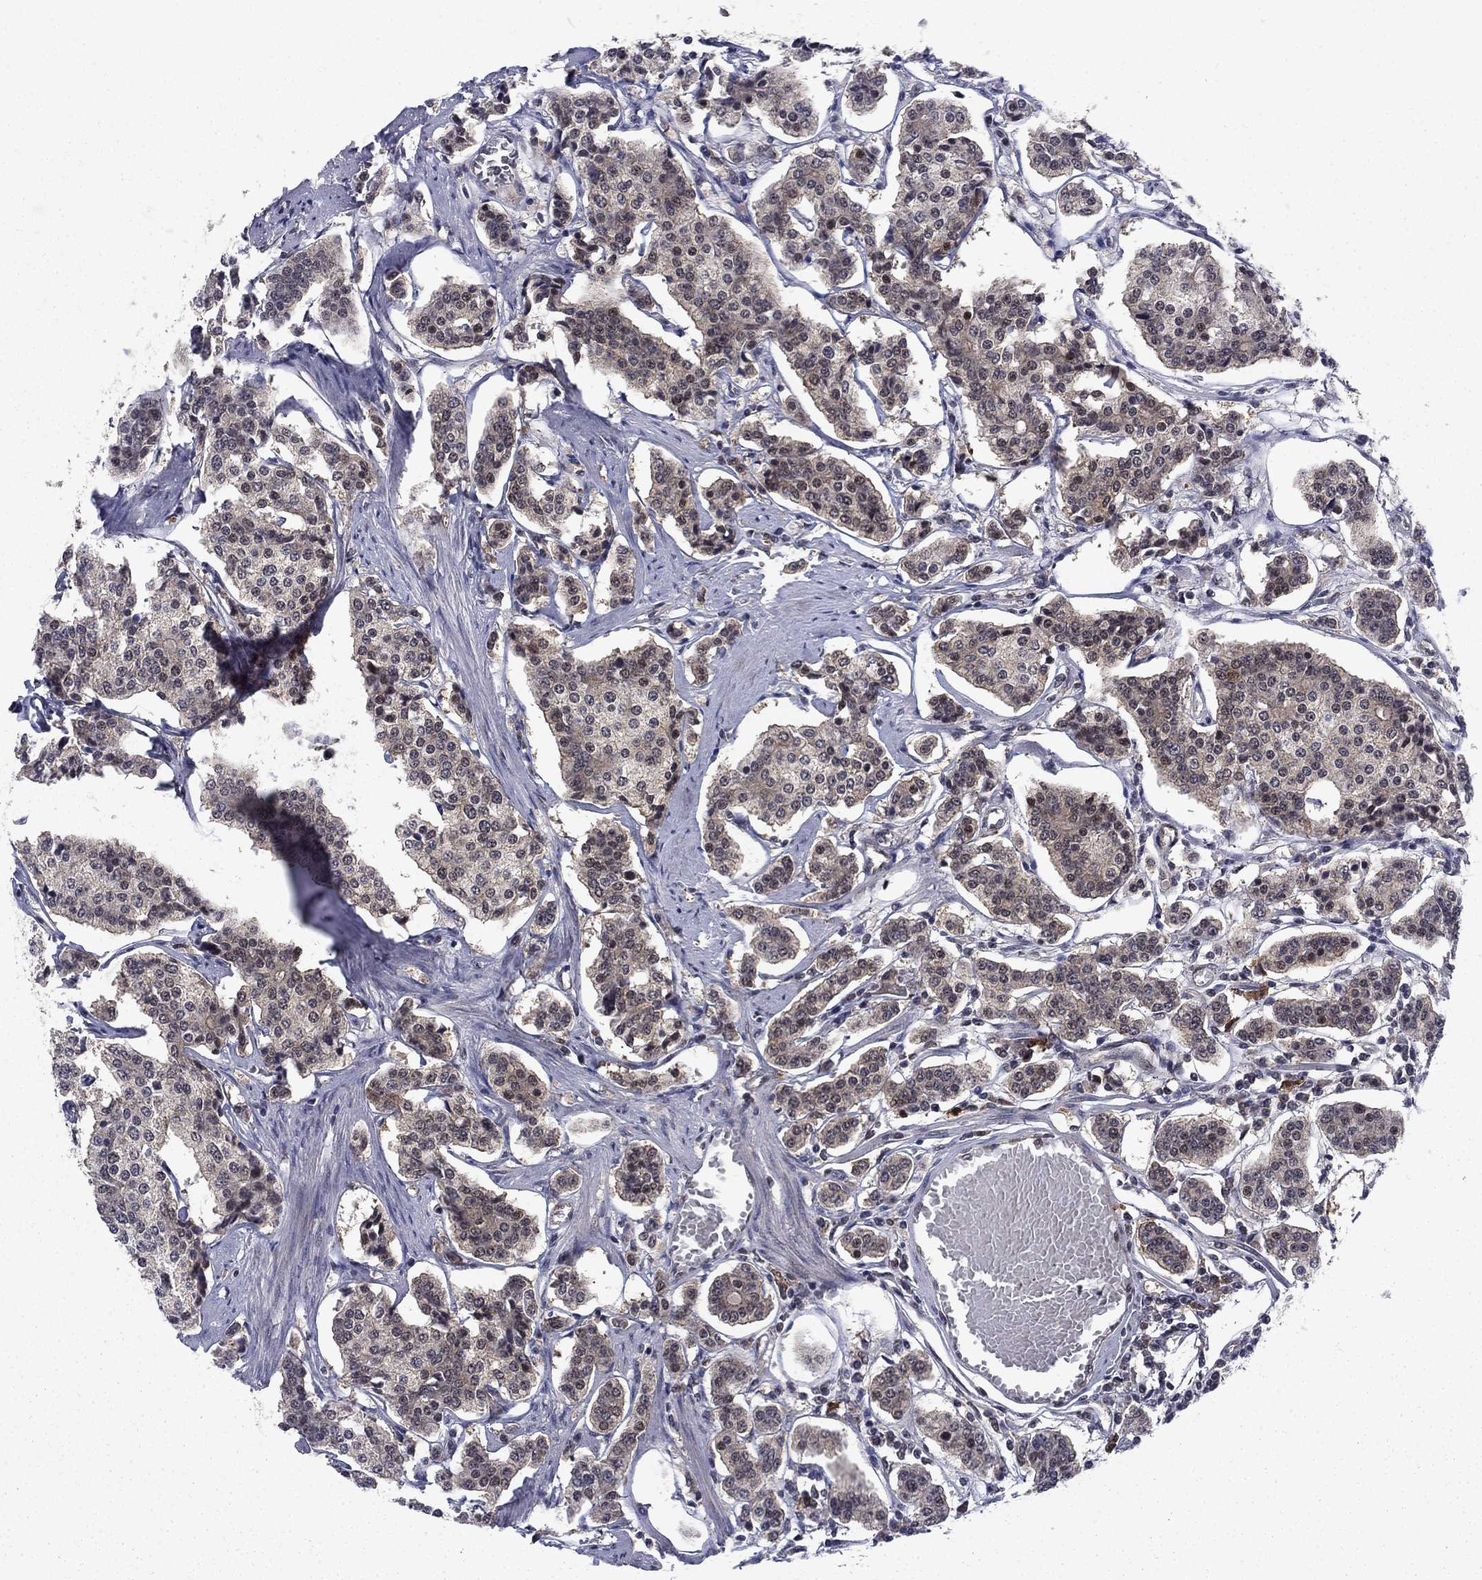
{"staining": {"intensity": "weak", "quantity": "25%-75%", "location": "cytoplasmic/membranous"}, "tissue": "carcinoid", "cell_type": "Tumor cells", "image_type": "cancer", "snomed": [{"axis": "morphology", "description": "Carcinoid, malignant, NOS"}, {"axis": "topography", "description": "Small intestine"}], "caption": "Approximately 25%-75% of tumor cells in carcinoid (malignant) show weak cytoplasmic/membranous protein staining as visualized by brown immunohistochemical staining.", "gene": "DNAJA1", "patient": {"sex": "female", "age": 65}}